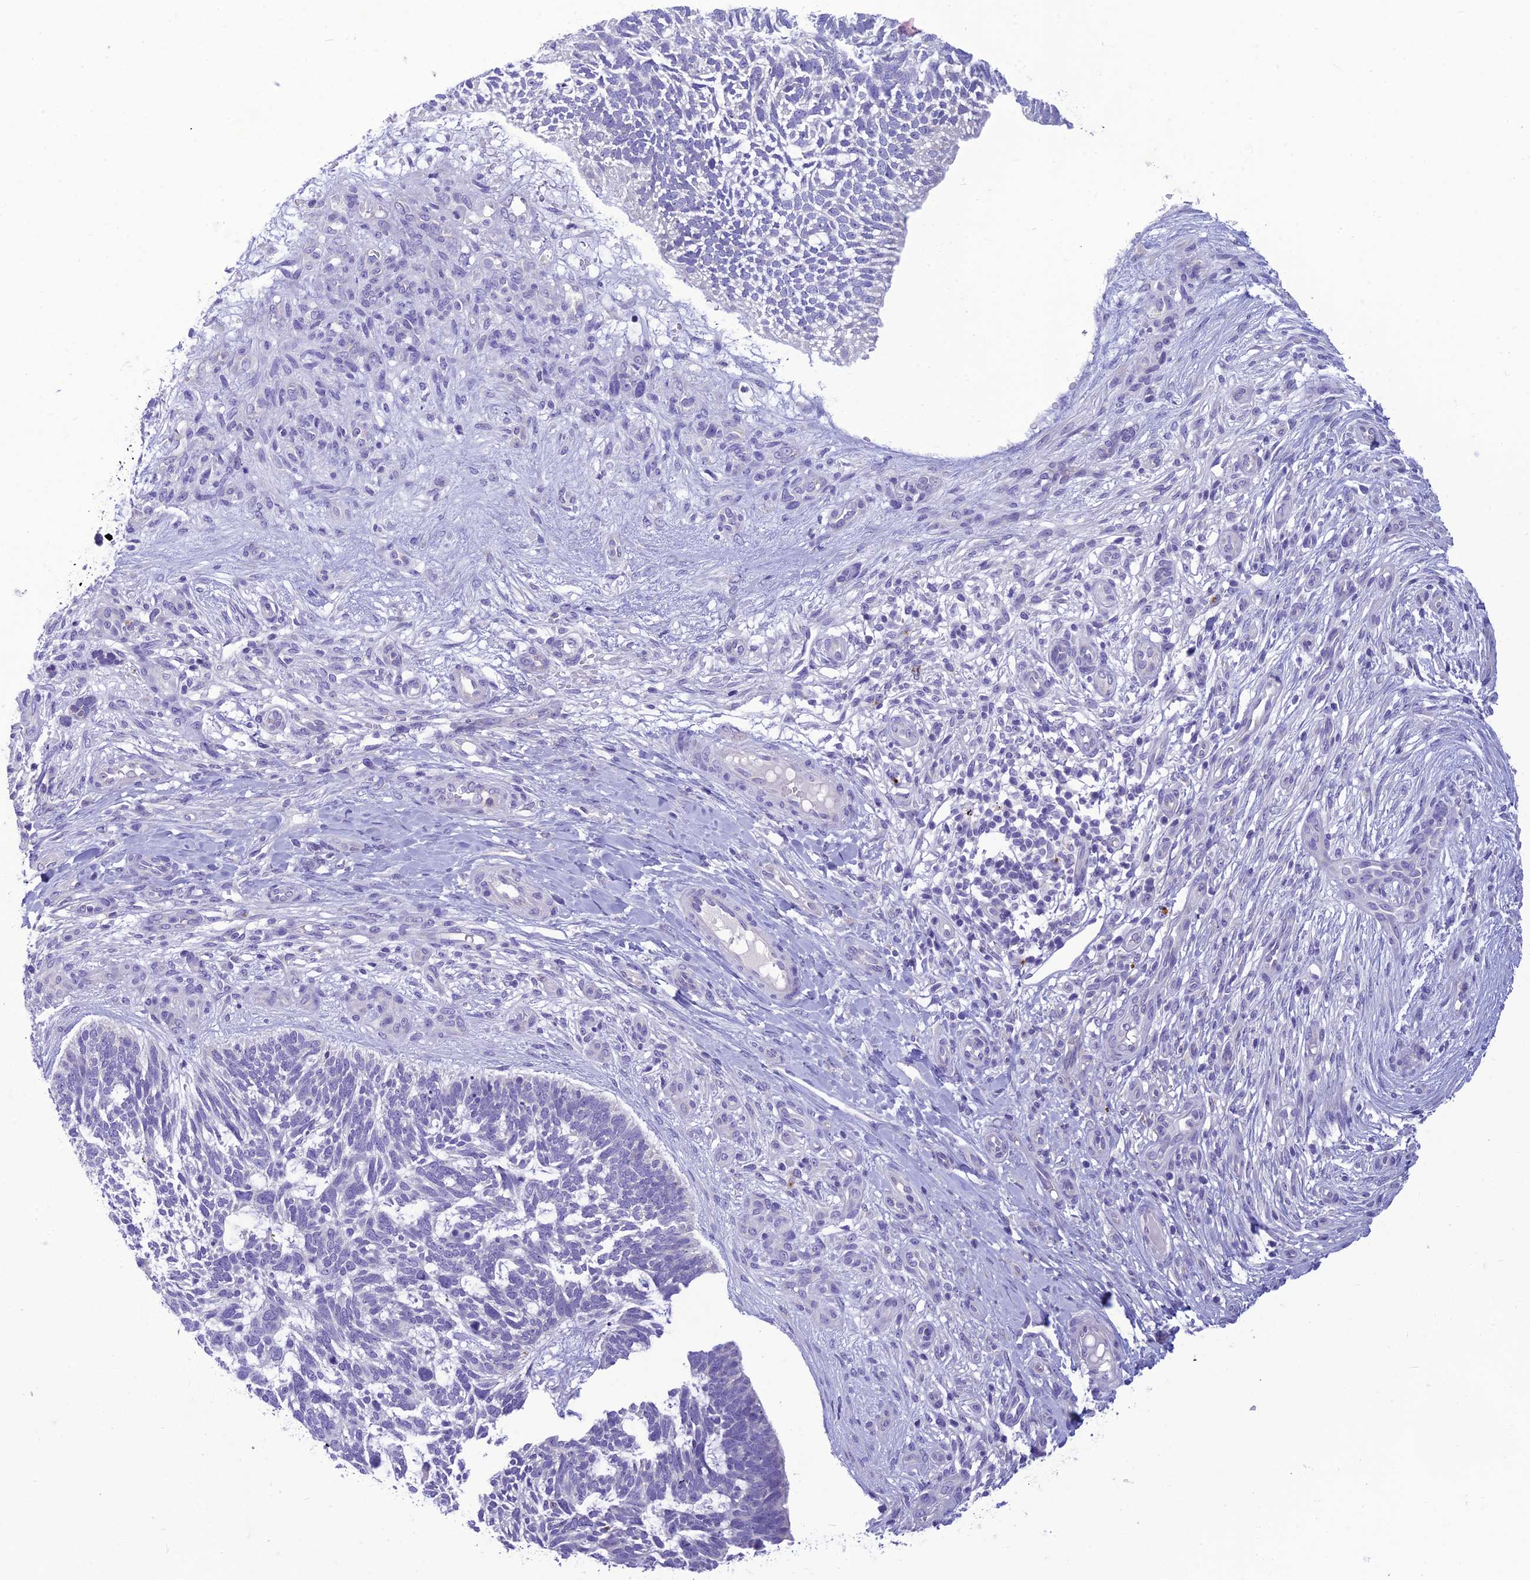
{"staining": {"intensity": "negative", "quantity": "none", "location": "none"}, "tissue": "skin cancer", "cell_type": "Tumor cells", "image_type": "cancer", "snomed": [{"axis": "morphology", "description": "Basal cell carcinoma"}, {"axis": "topography", "description": "Skin"}], "caption": "An immunohistochemistry photomicrograph of skin basal cell carcinoma is shown. There is no staining in tumor cells of skin basal cell carcinoma. Nuclei are stained in blue.", "gene": "DHDH", "patient": {"sex": "male", "age": 88}}